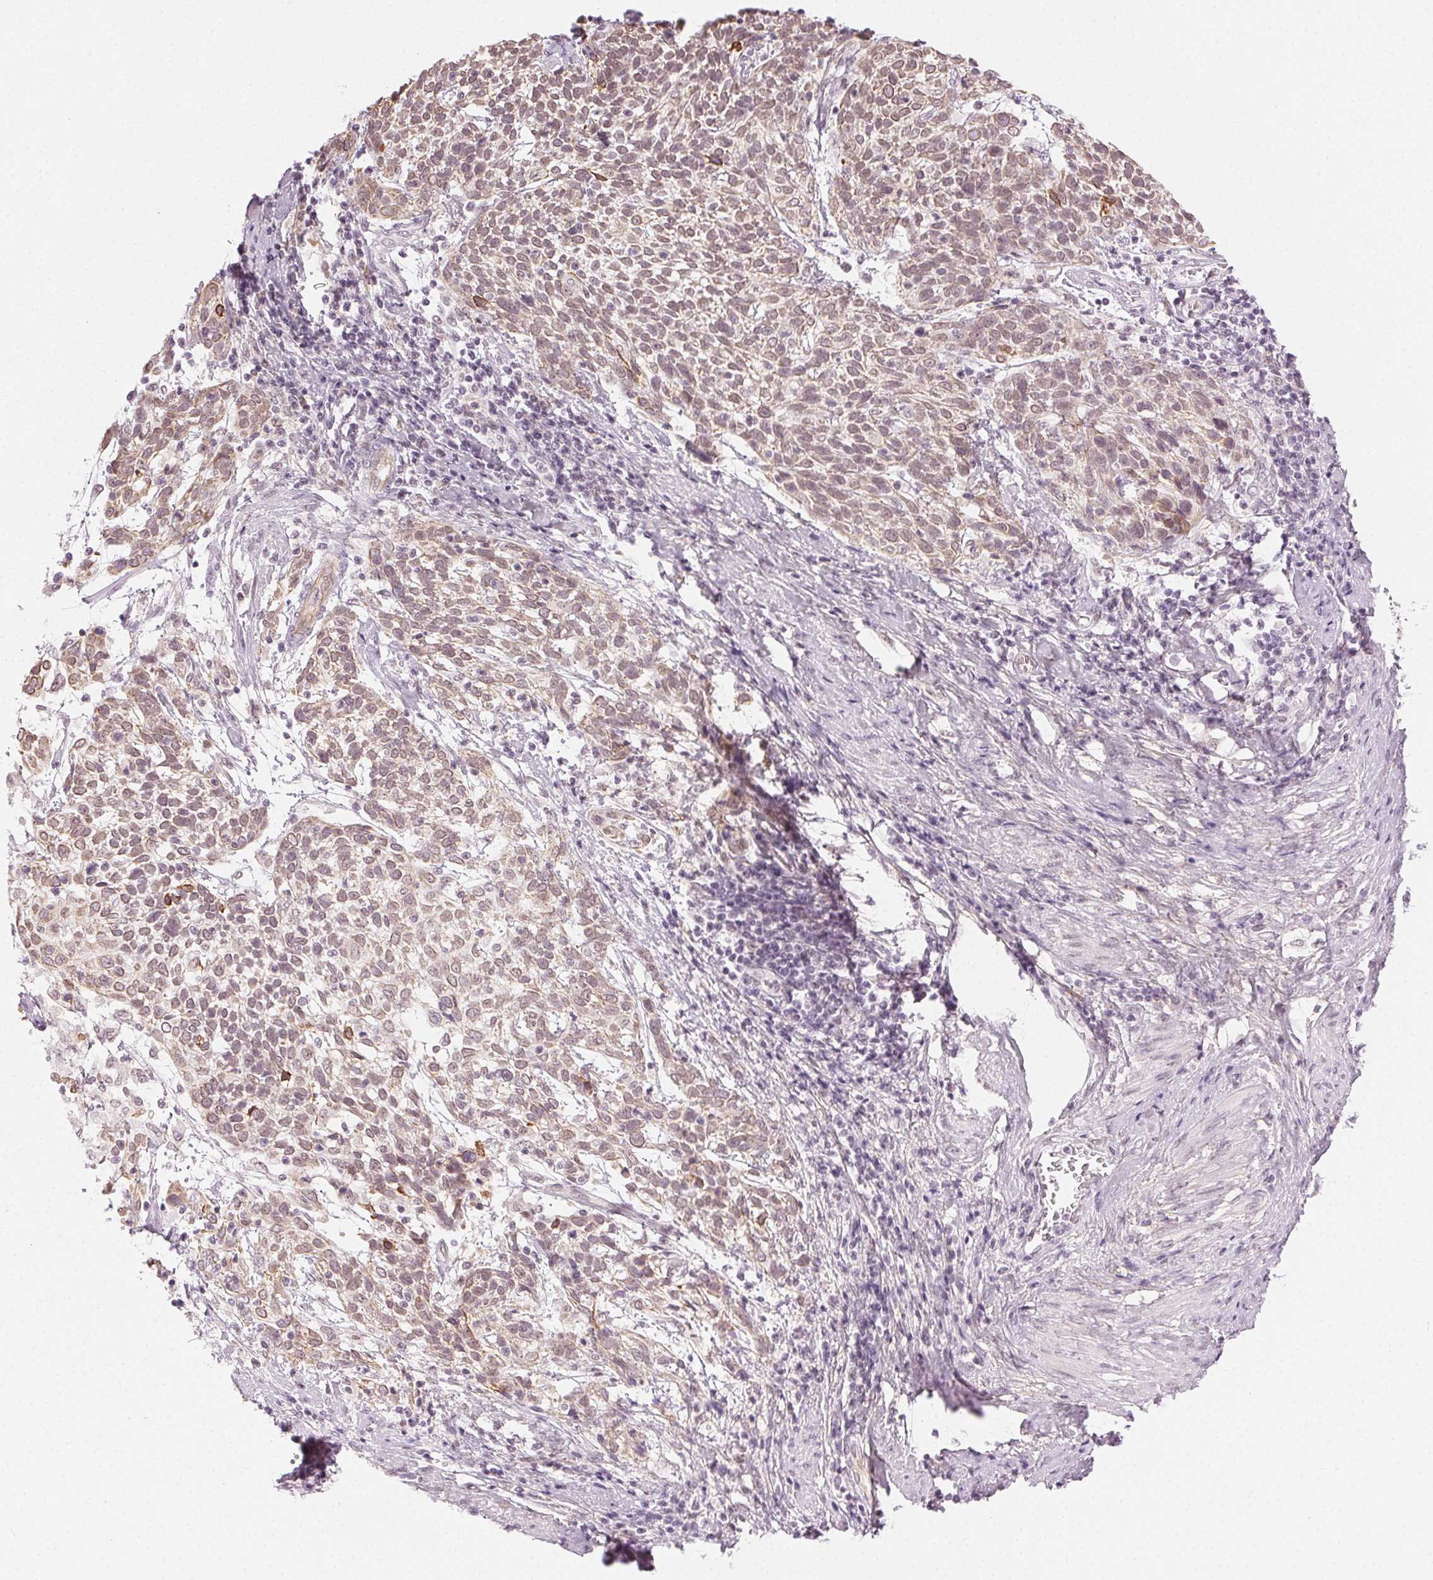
{"staining": {"intensity": "weak", "quantity": ">75%", "location": "cytoplasmic/membranous"}, "tissue": "cervical cancer", "cell_type": "Tumor cells", "image_type": "cancer", "snomed": [{"axis": "morphology", "description": "Squamous cell carcinoma, NOS"}, {"axis": "topography", "description": "Cervix"}], "caption": "Immunohistochemical staining of human cervical squamous cell carcinoma demonstrates low levels of weak cytoplasmic/membranous staining in approximately >75% of tumor cells.", "gene": "AIF1L", "patient": {"sex": "female", "age": 61}}